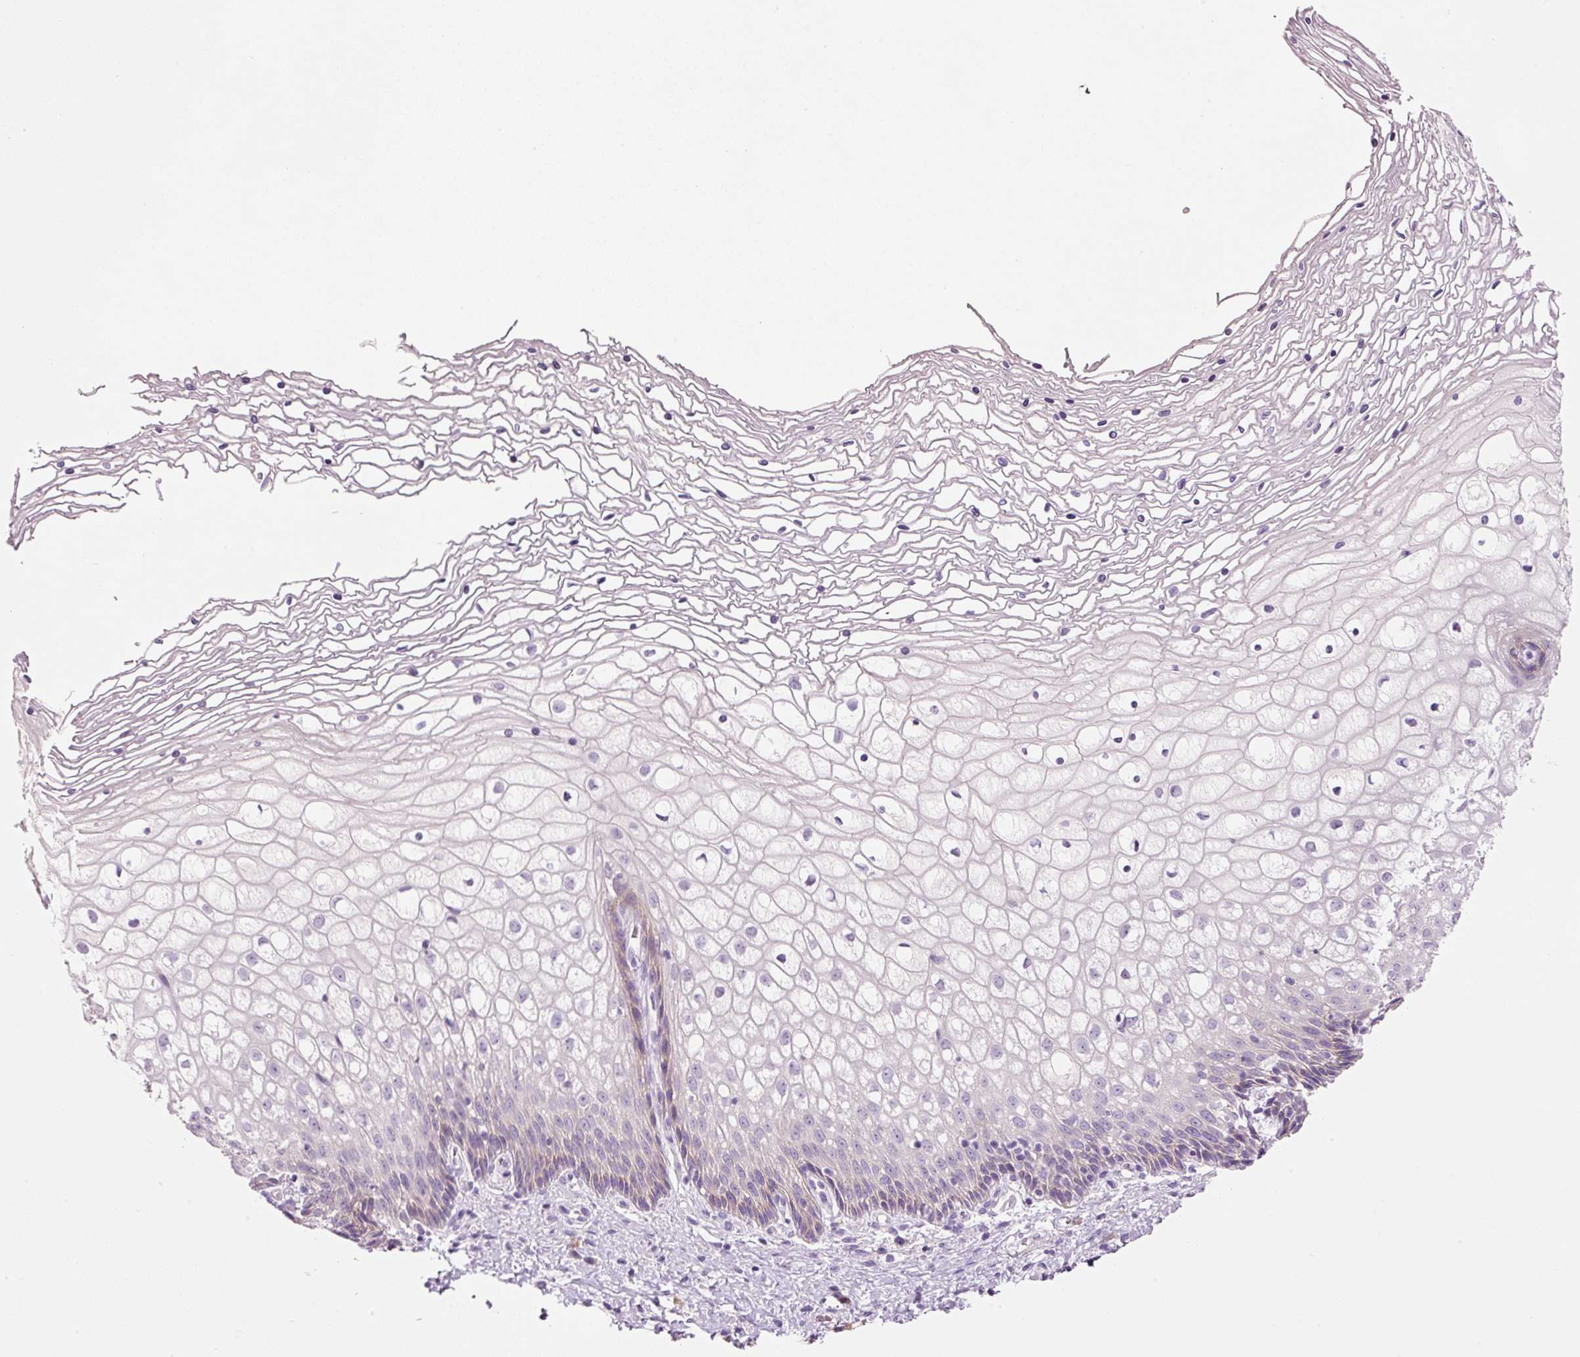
{"staining": {"intensity": "negative", "quantity": "none", "location": "none"}, "tissue": "cervix", "cell_type": "Glandular cells", "image_type": "normal", "snomed": [{"axis": "morphology", "description": "Normal tissue, NOS"}, {"axis": "topography", "description": "Cervix"}], "caption": "DAB immunohistochemical staining of normal cervix demonstrates no significant expression in glandular cells. (DAB (3,3'-diaminobenzidine) immunohistochemistry, high magnification).", "gene": "TENT5C", "patient": {"sex": "female", "age": 36}}